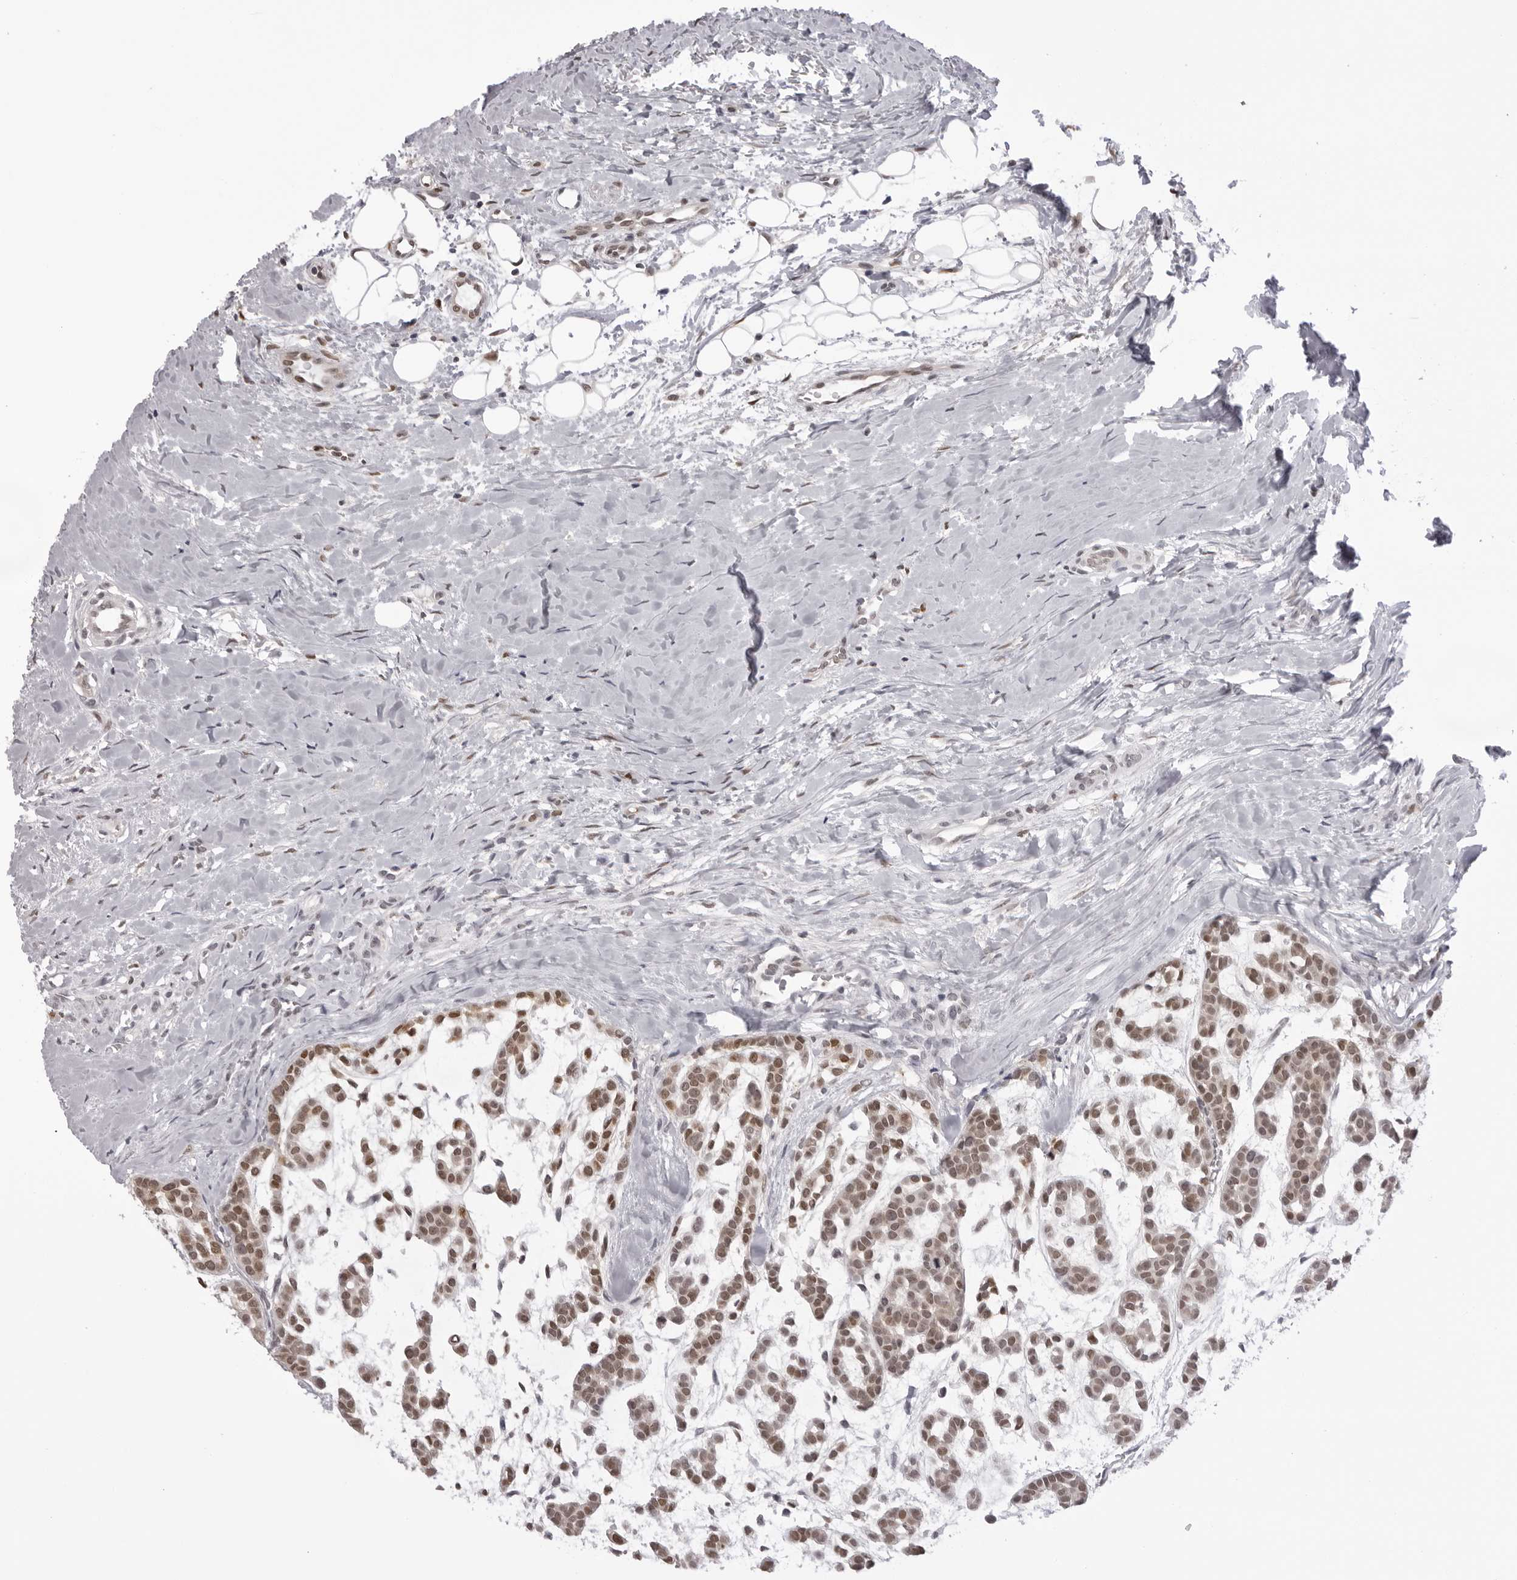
{"staining": {"intensity": "moderate", "quantity": ">75%", "location": "nuclear"}, "tissue": "head and neck cancer", "cell_type": "Tumor cells", "image_type": "cancer", "snomed": [{"axis": "morphology", "description": "Adenocarcinoma, NOS"}, {"axis": "morphology", "description": "Adenoma, NOS"}, {"axis": "topography", "description": "Head-Neck"}], "caption": "Human head and neck cancer (adenoma) stained for a protein (brown) shows moderate nuclear positive expression in about >75% of tumor cells.", "gene": "HSPA4", "patient": {"sex": "female", "age": 55}}